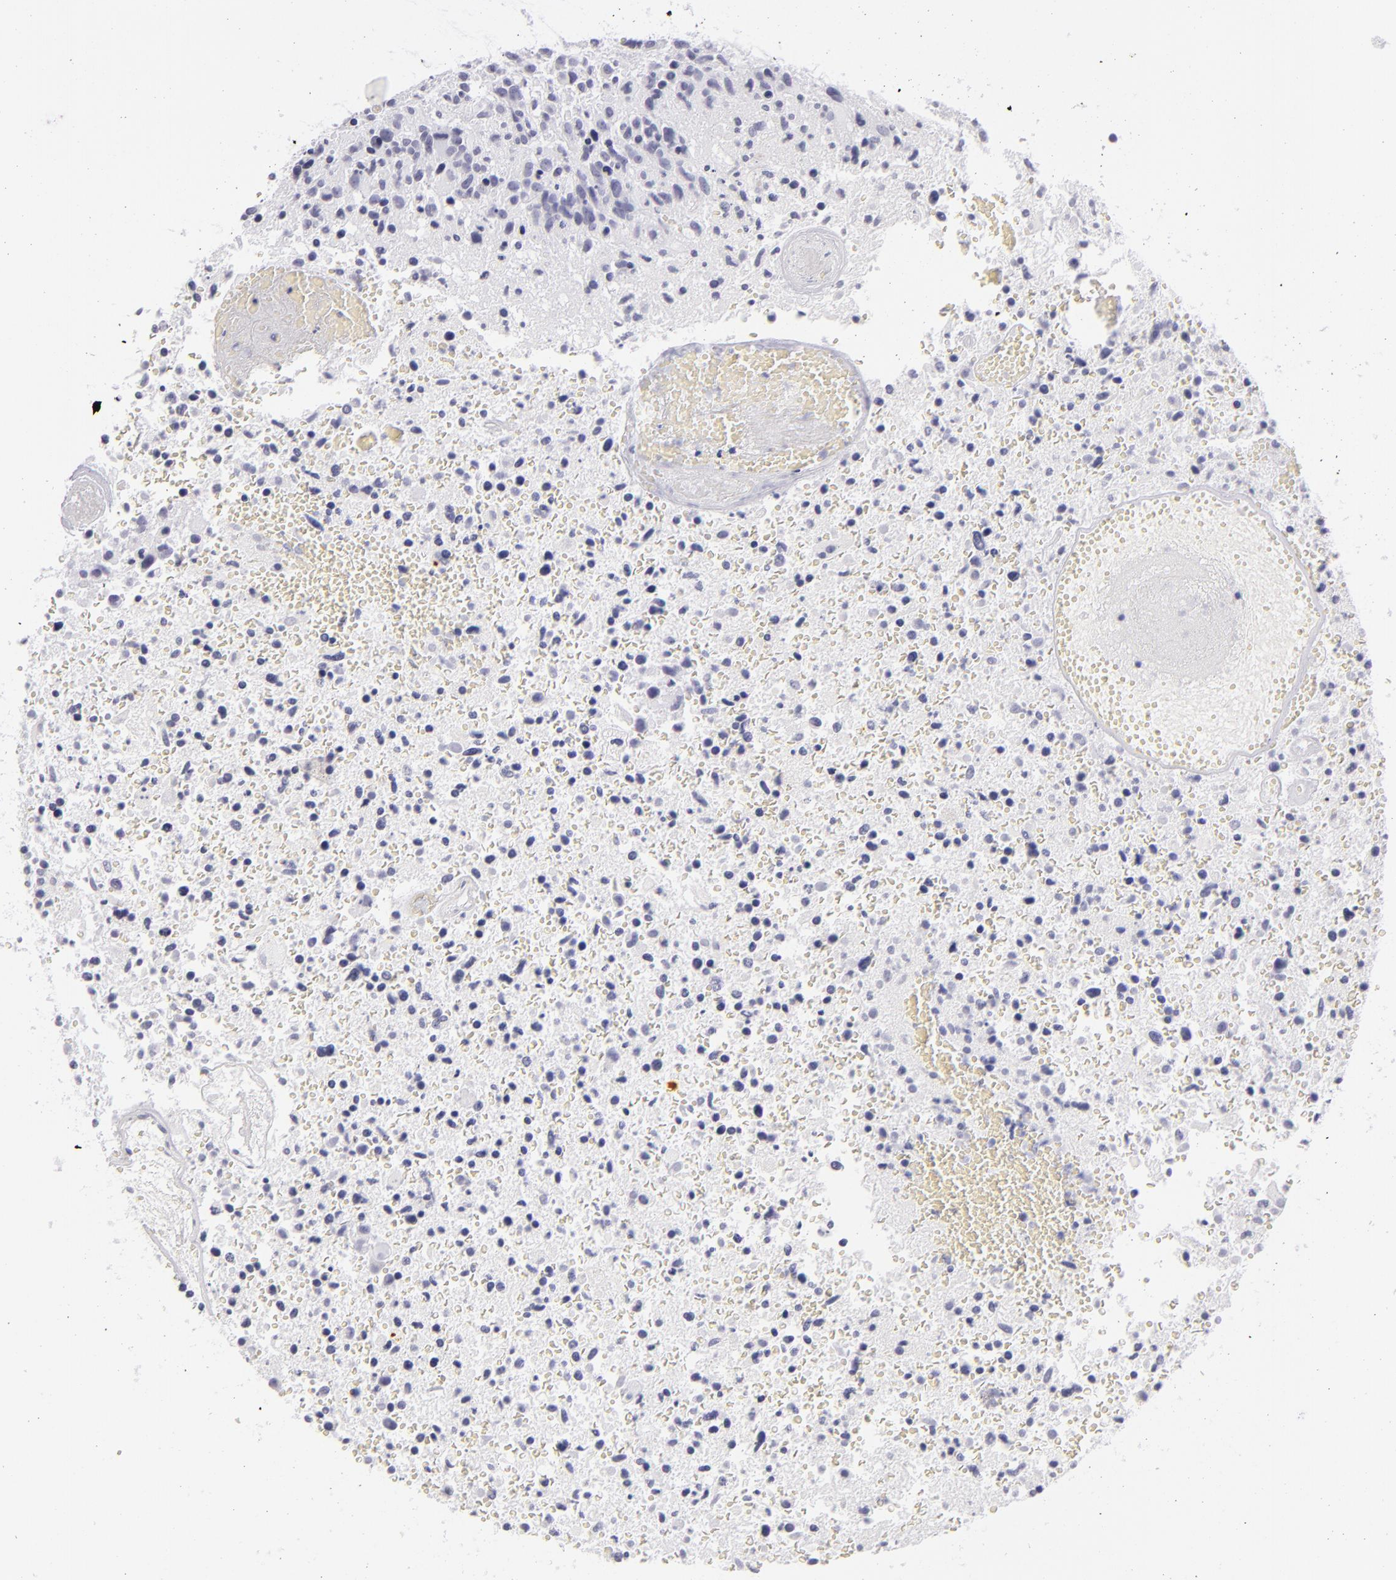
{"staining": {"intensity": "negative", "quantity": "none", "location": "none"}, "tissue": "glioma", "cell_type": "Tumor cells", "image_type": "cancer", "snomed": [{"axis": "morphology", "description": "Glioma, malignant, High grade"}, {"axis": "topography", "description": "Brain"}], "caption": "A micrograph of human malignant glioma (high-grade) is negative for staining in tumor cells.", "gene": "VIL1", "patient": {"sex": "male", "age": 72}}